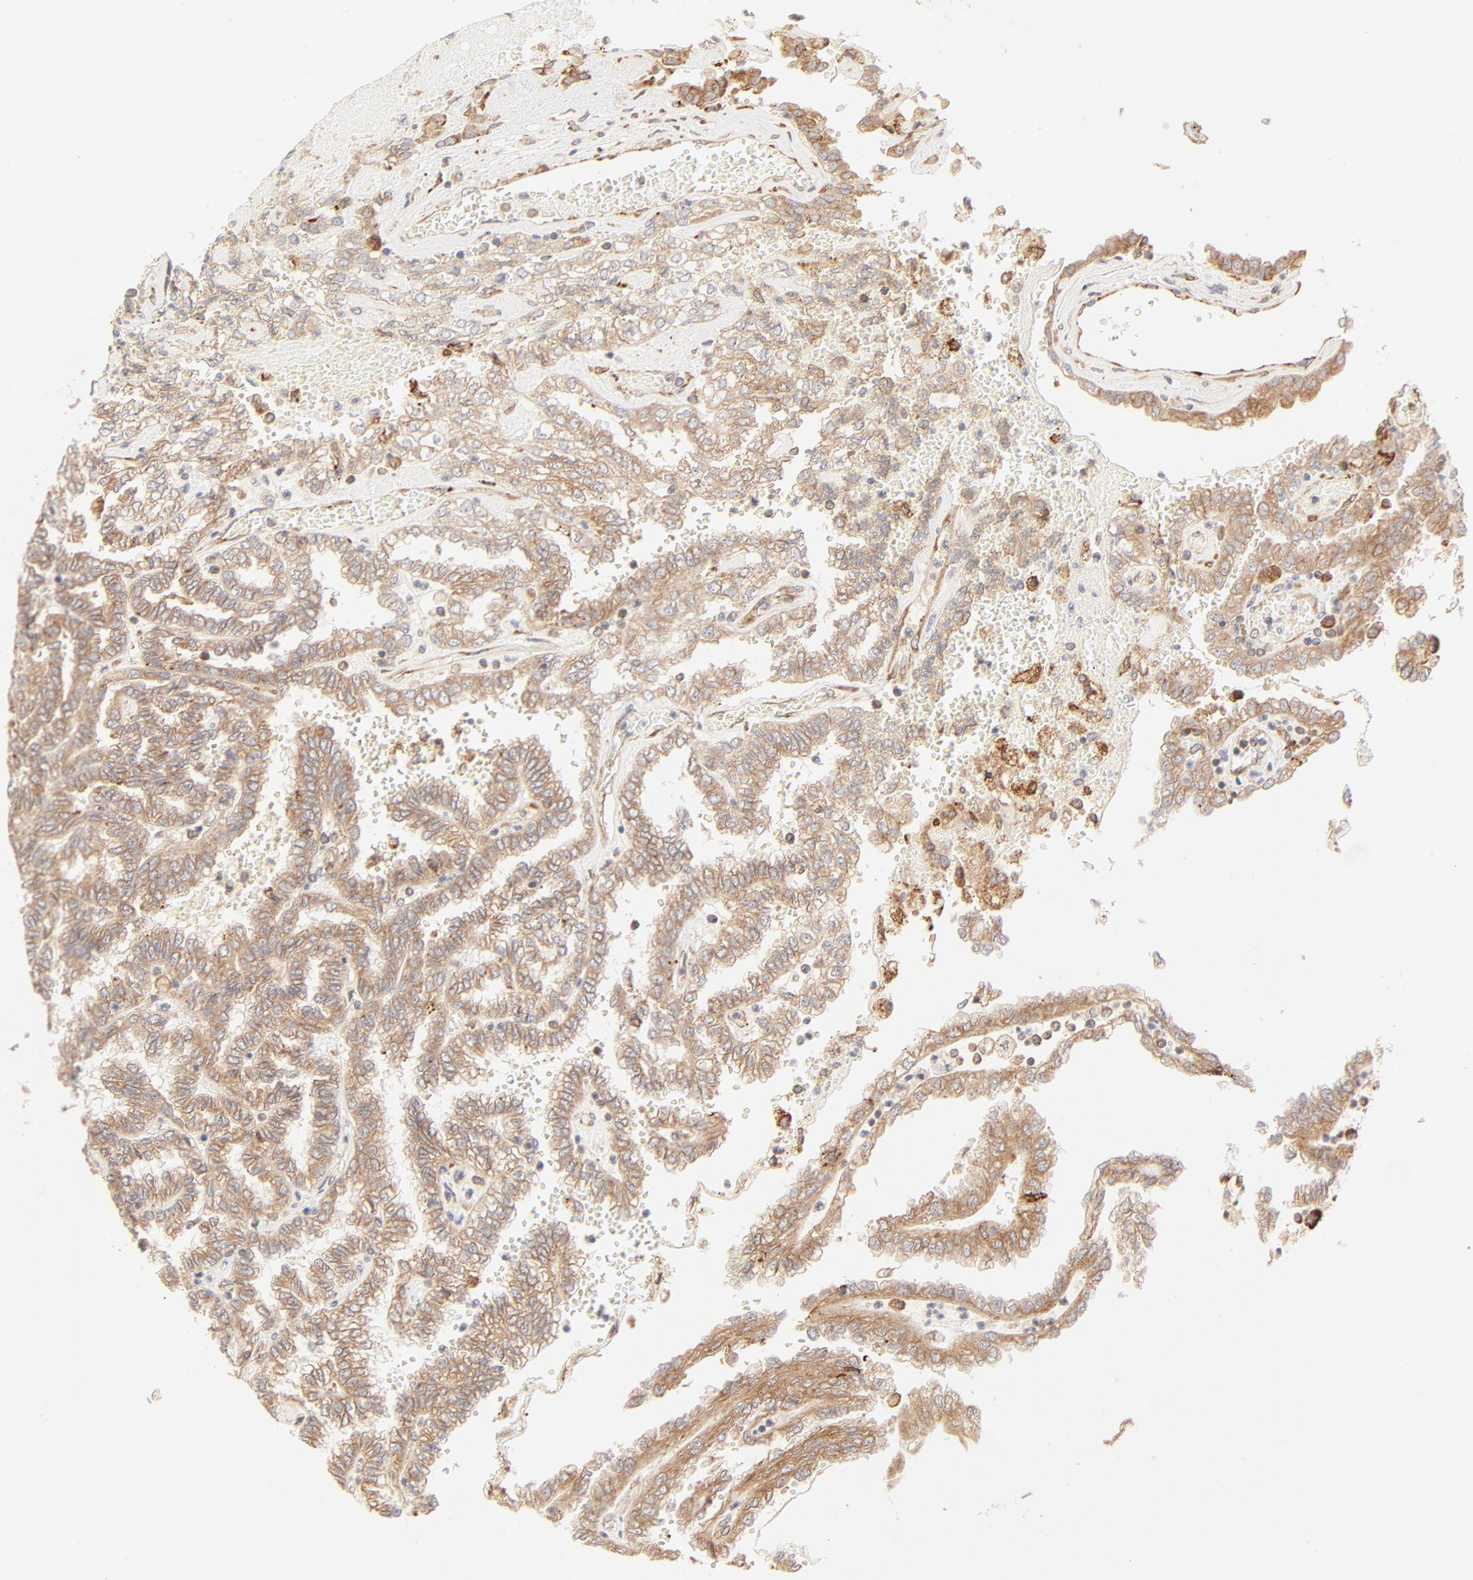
{"staining": {"intensity": "moderate", "quantity": ">75%", "location": "cytoplasmic/membranous"}, "tissue": "renal cancer", "cell_type": "Tumor cells", "image_type": "cancer", "snomed": [{"axis": "morphology", "description": "Inflammation, NOS"}, {"axis": "morphology", "description": "Adenocarcinoma, NOS"}, {"axis": "topography", "description": "Kidney"}], "caption": "Immunohistochemistry of human renal adenocarcinoma reveals medium levels of moderate cytoplasmic/membranous staining in about >75% of tumor cells.", "gene": "PARP12", "patient": {"sex": "male", "age": 68}}